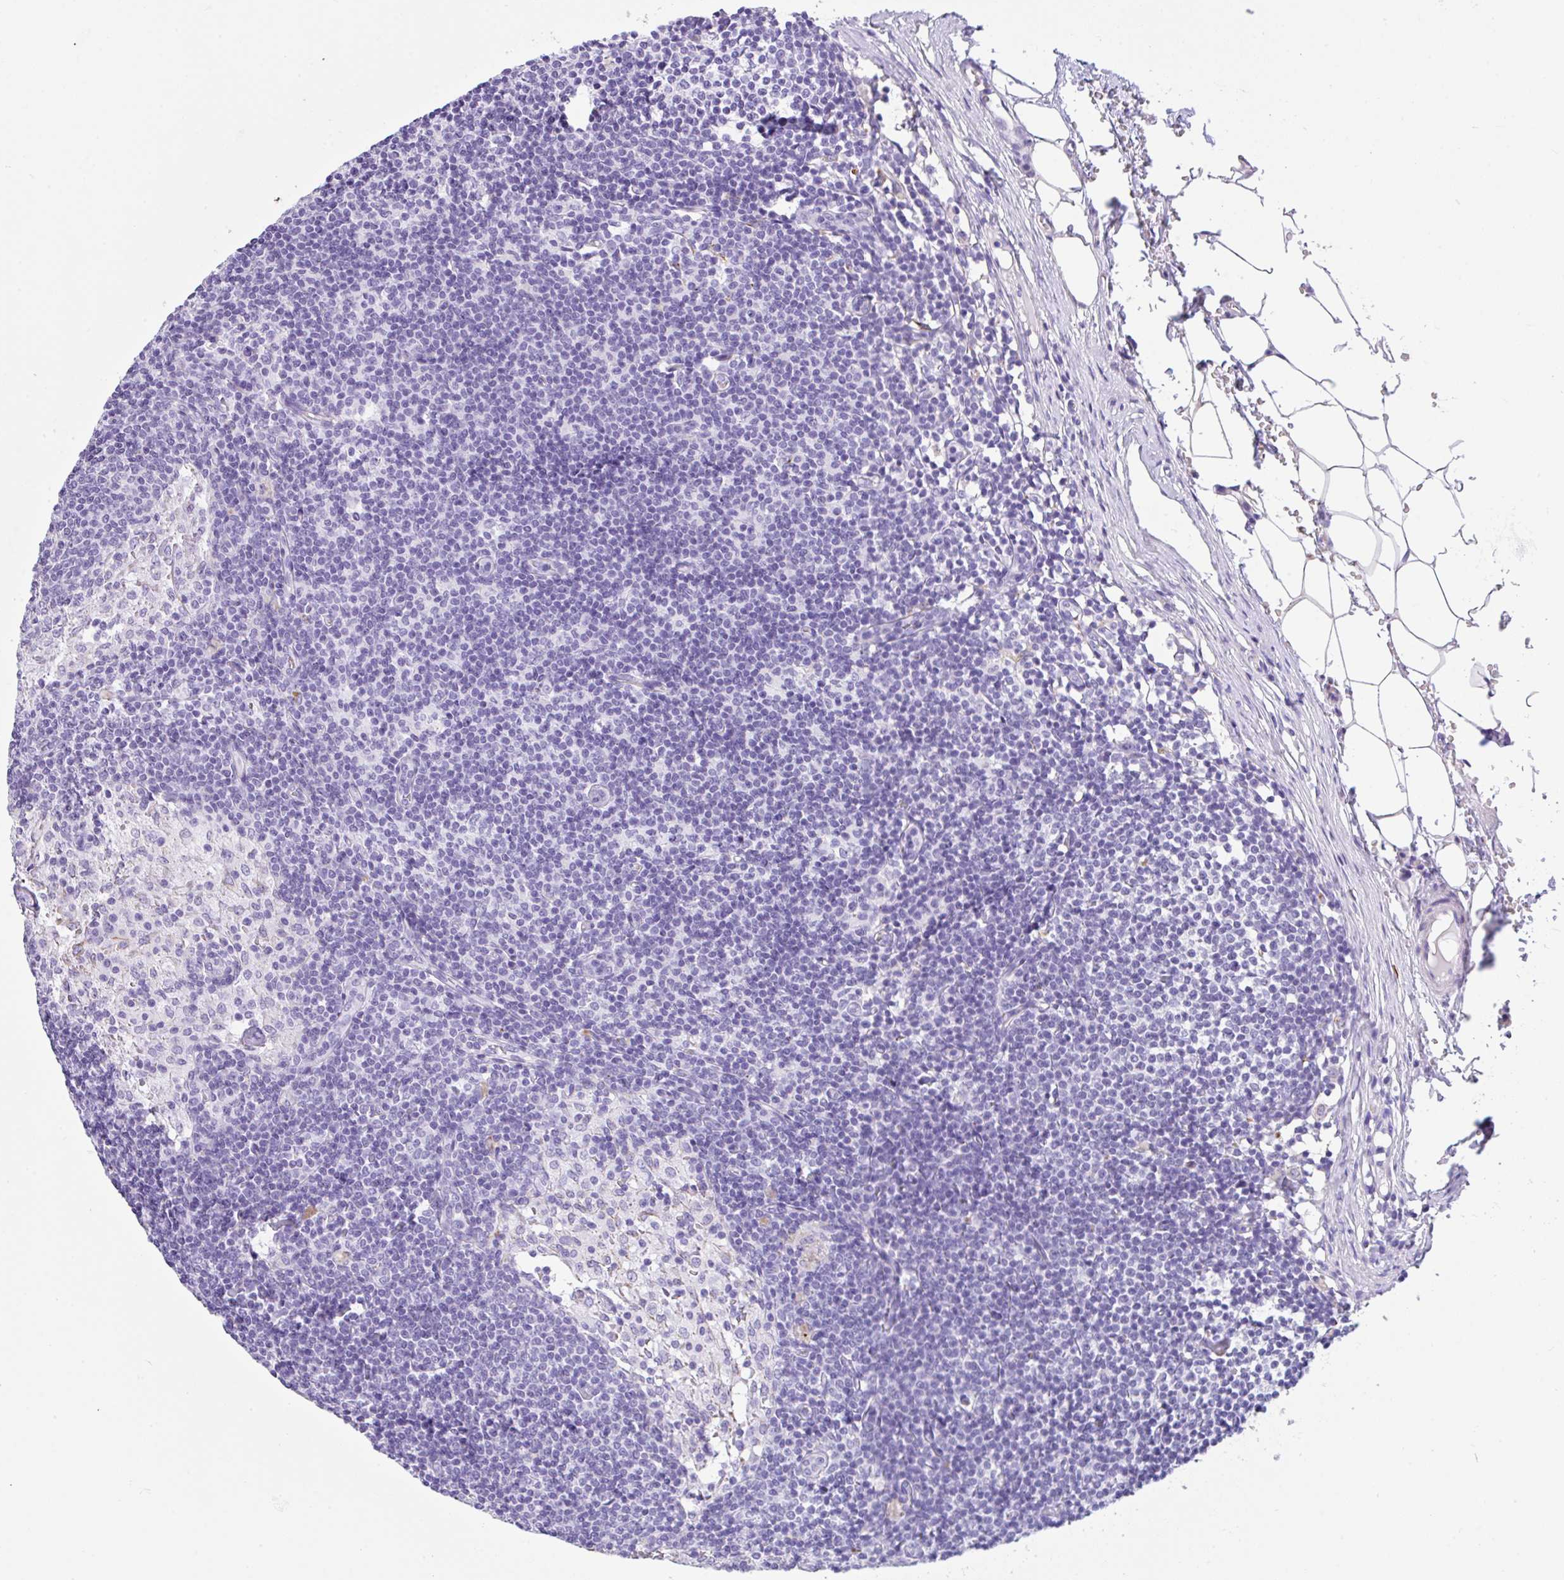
{"staining": {"intensity": "negative", "quantity": "none", "location": "none"}, "tissue": "lymph node", "cell_type": "Germinal center cells", "image_type": "normal", "snomed": [{"axis": "morphology", "description": "Normal tissue, NOS"}, {"axis": "topography", "description": "Lymph node"}], "caption": "There is no significant expression in germinal center cells of lymph node.", "gene": "NDUFAF8", "patient": {"sex": "male", "age": 49}}